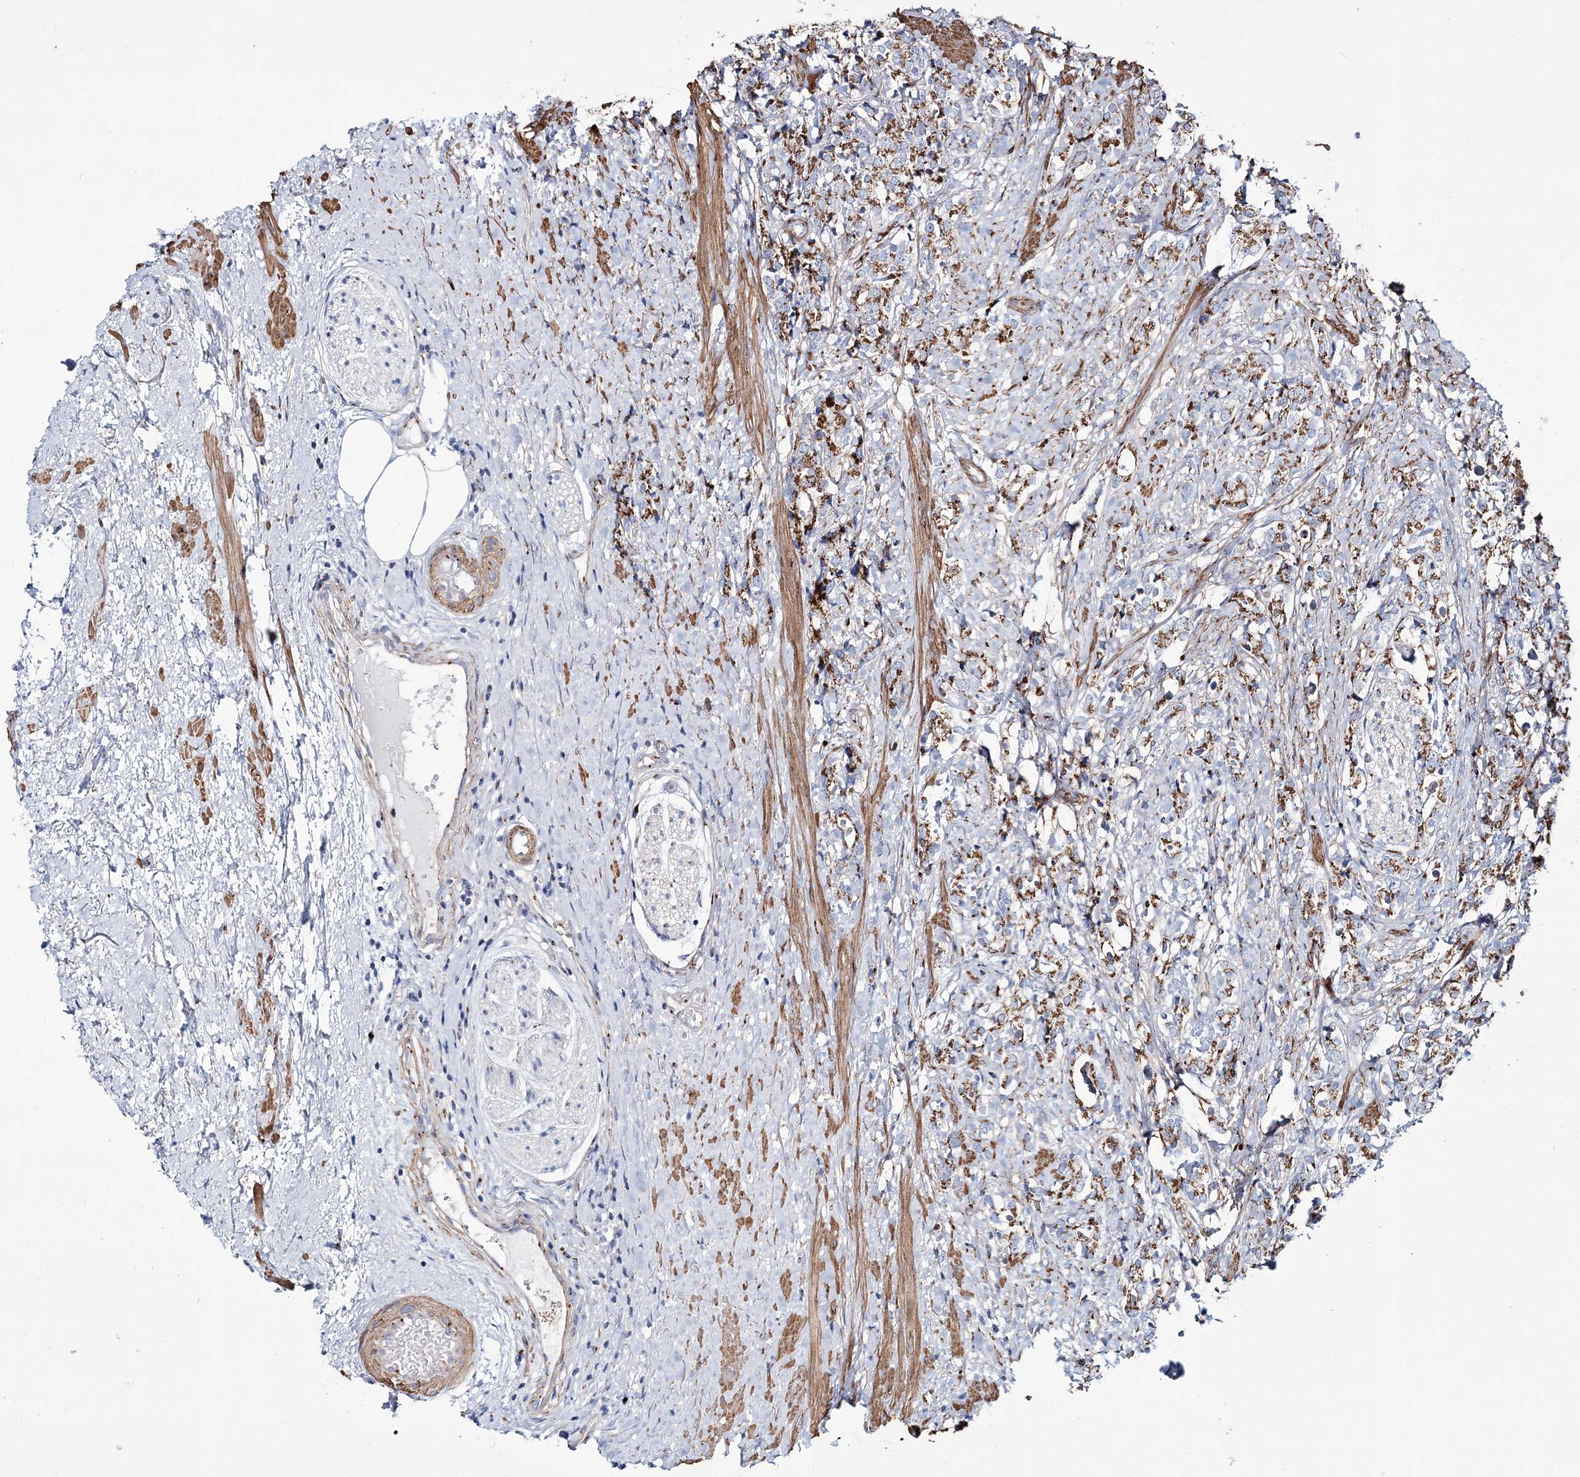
{"staining": {"intensity": "moderate", "quantity": ">75%", "location": "cytoplasmic/membranous"}, "tissue": "prostate cancer", "cell_type": "Tumor cells", "image_type": "cancer", "snomed": [{"axis": "morphology", "description": "Adenocarcinoma, High grade"}, {"axis": "topography", "description": "Prostate"}], "caption": "High-power microscopy captured an immunohistochemistry (IHC) photomicrograph of high-grade adenocarcinoma (prostate), revealing moderate cytoplasmic/membranous expression in approximately >75% of tumor cells.", "gene": "MAN1A2", "patient": {"sex": "male", "age": 69}}